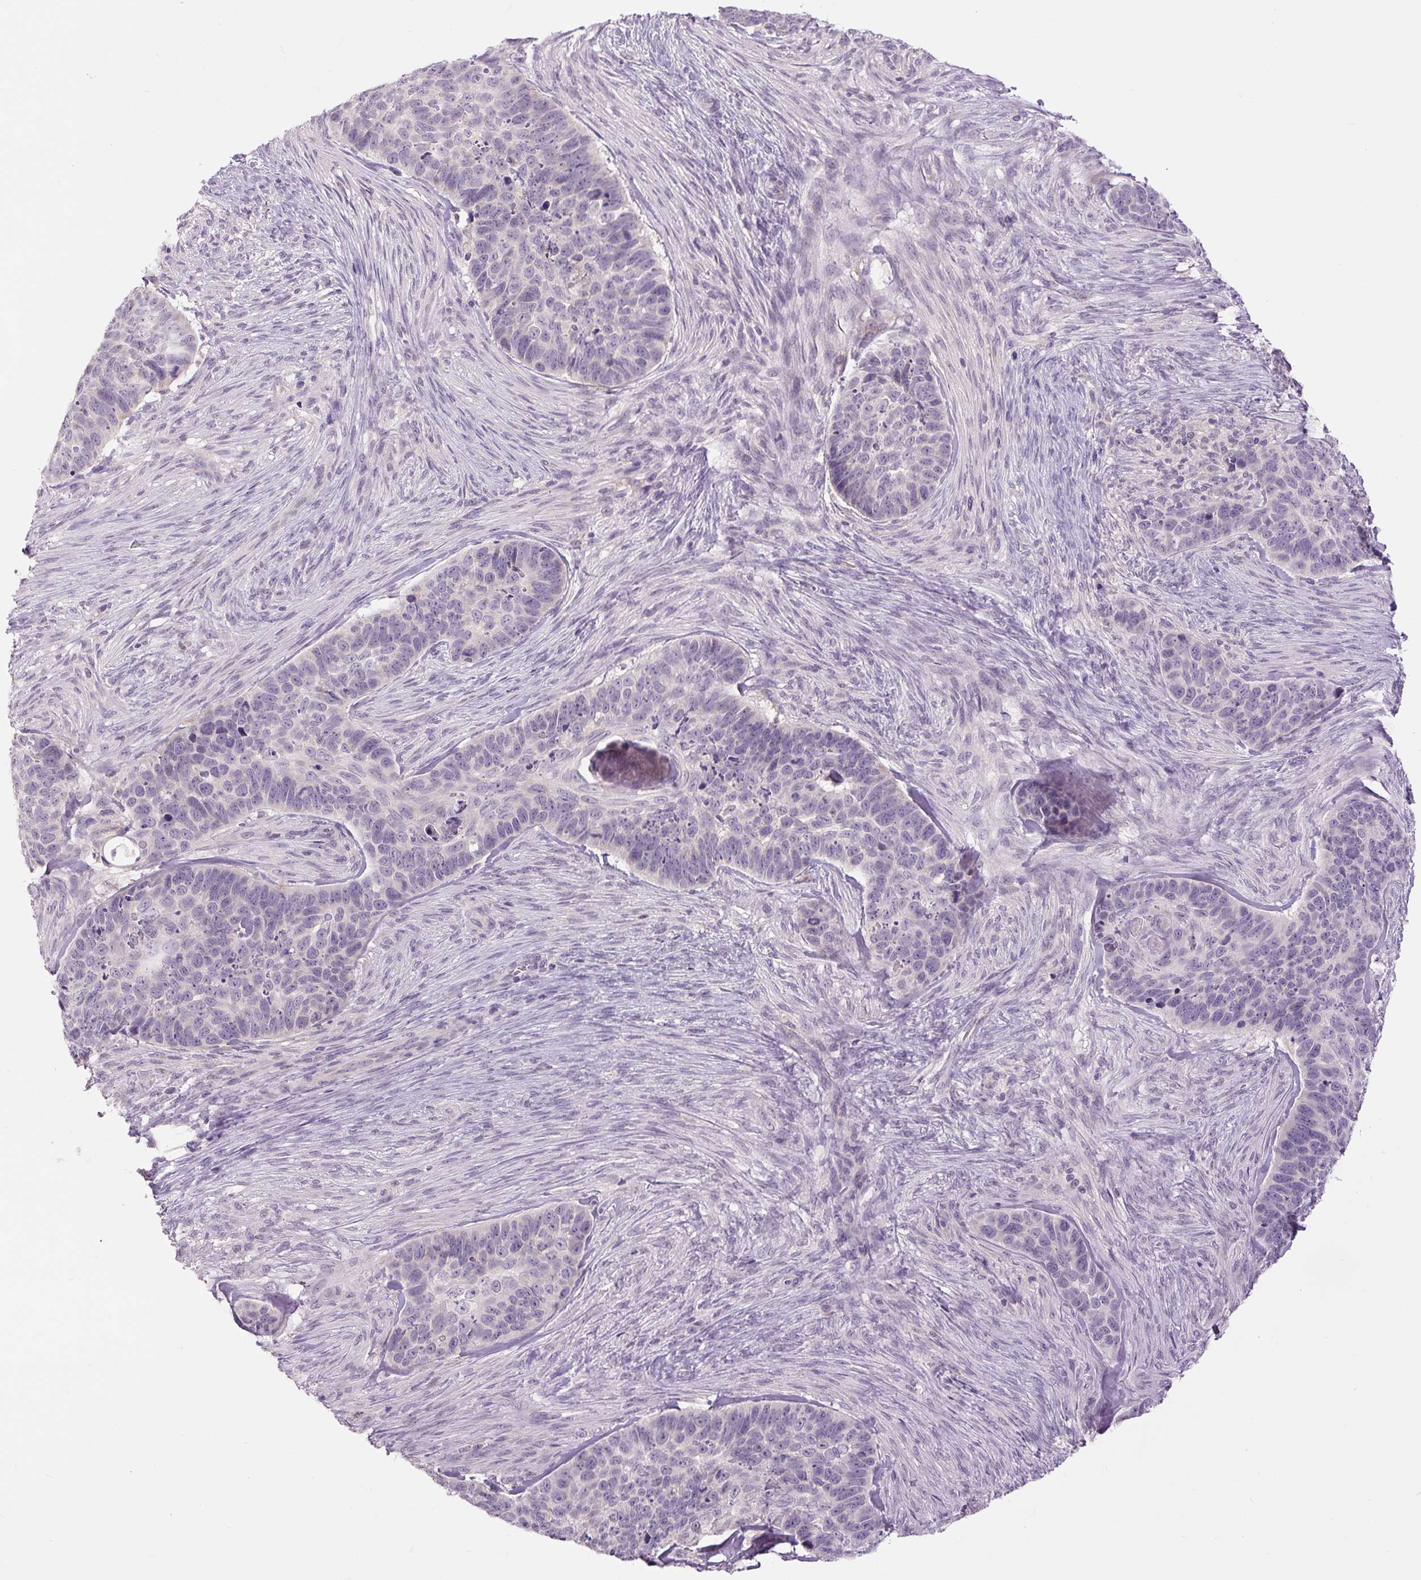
{"staining": {"intensity": "negative", "quantity": "none", "location": "none"}, "tissue": "skin cancer", "cell_type": "Tumor cells", "image_type": "cancer", "snomed": [{"axis": "morphology", "description": "Basal cell carcinoma"}, {"axis": "topography", "description": "Skin"}], "caption": "DAB immunohistochemical staining of human basal cell carcinoma (skin) shows no significant staining in tumor cells. (DAB (3,3'-diaminobenzidine) immunohistochemistry with hematoxylin counter stain).", "gene": "FABP7", "patient": {"sex": "female", "age": 82}}